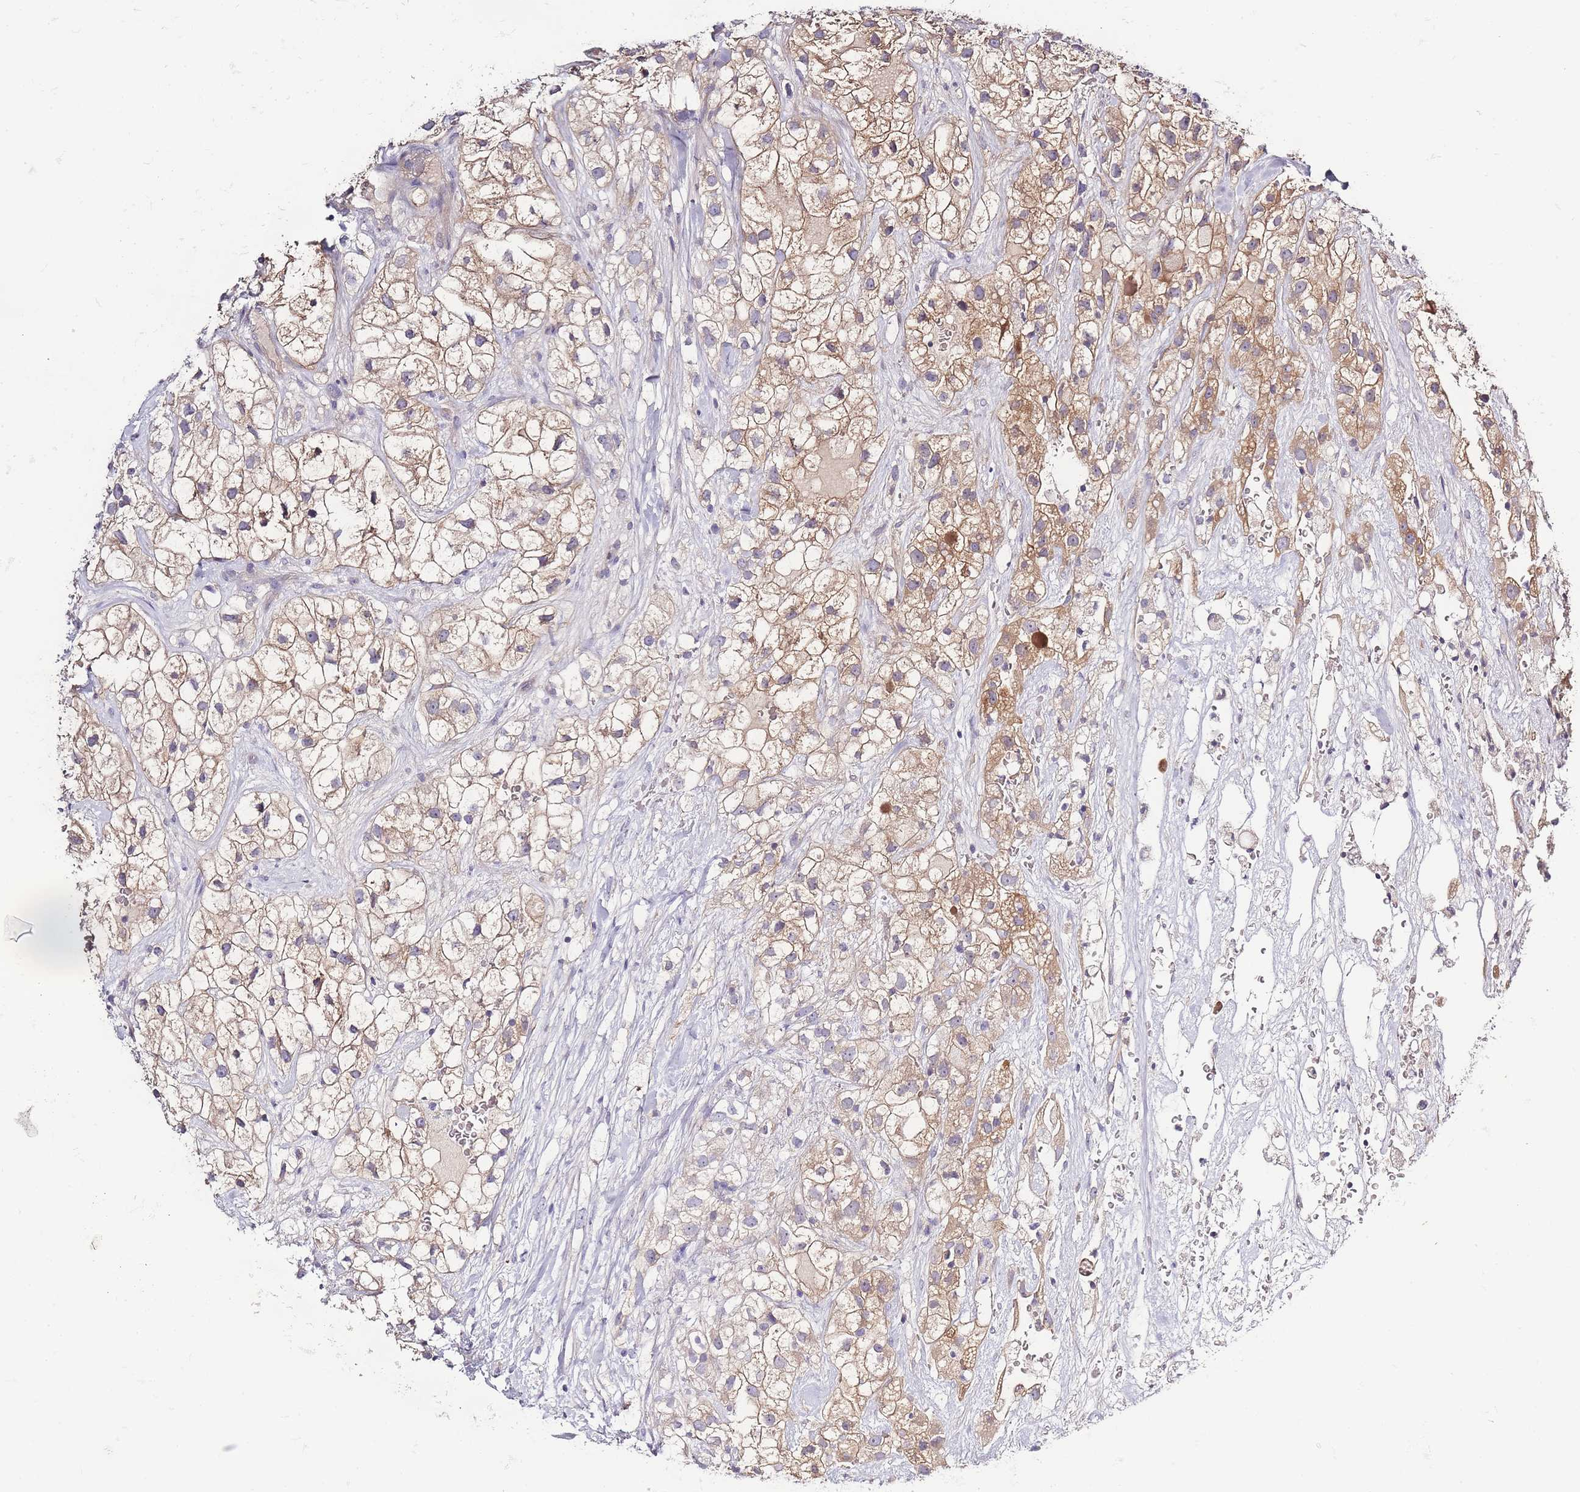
{"staining": {"intensity": "moderate", "quantity": "25%-75%", "location": "cytoplasmic/membranous"}, "tissue": "renal cancer", "cell_type": "Tumor cells", "image_type": "cancer", "snomed": [{"axis": "morphology", "description": "Adenocarcinoma, NOS"}, {"axis": "topography", "description": "Kidney"}], "caption": "Immunohistochemistry (IHC) photomicrograph of renal cancer (adenocarcinoma) stained for a protein (brown), which displays medium levels of moderate cytoplasmic/membranous staining in approximately 25%-75% of tumor cells.", "gene": "SPHKAP", "patient": {"sex": "male", "age": 59}}